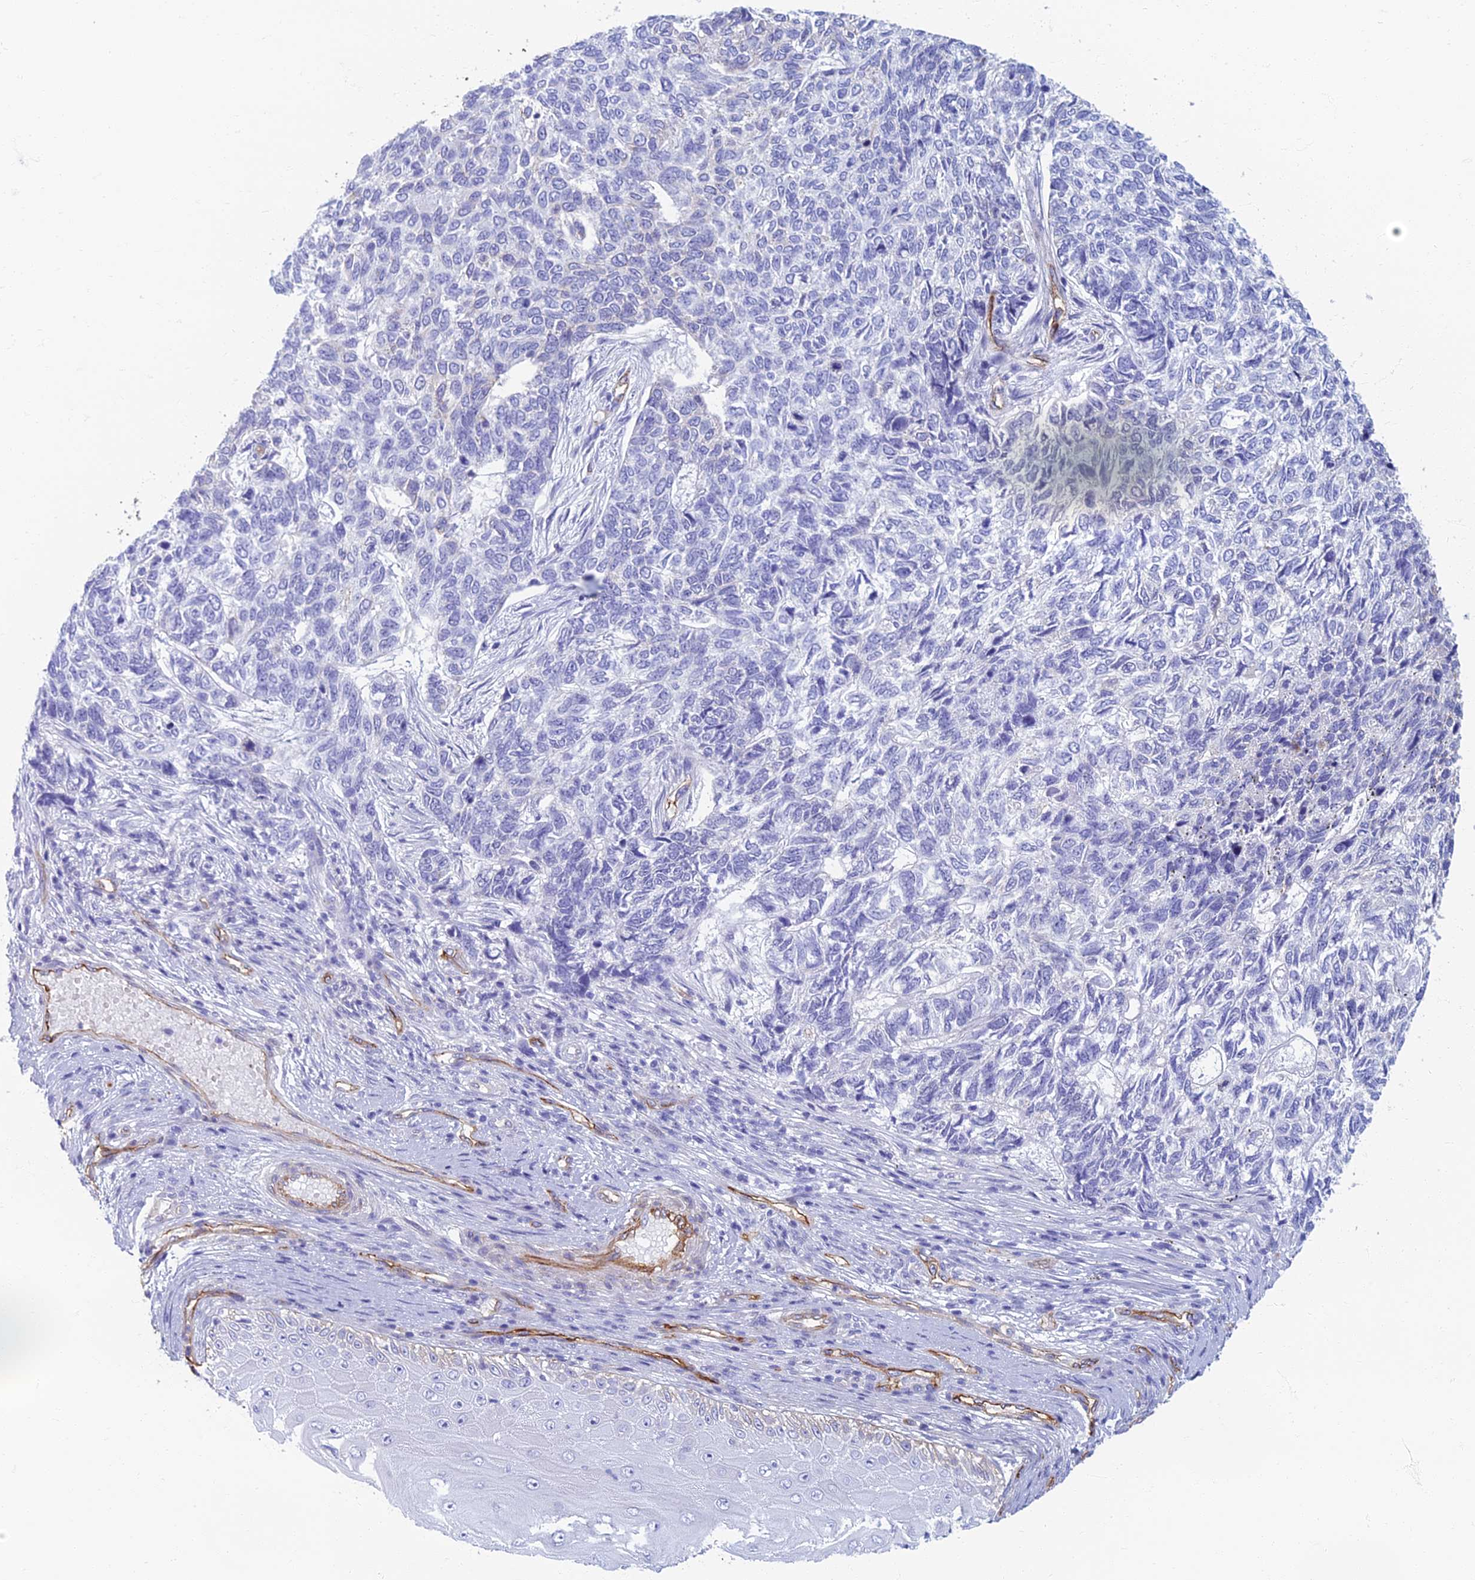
{"staining": {"intensity": "negative", "quantity": "none", "location": "none"}, "tissue": "skin cancer", "cell_type": "Tumor cells", "image_type": "cancer", "snomed": [{"axis": "morphology", "description": "Basal cell carcinoma"}, {"axis": "topography", "description": "Skin"}], "caption": "A micrograph of human basal cell carcinoma (skin) is negative for staining in tumor cells. The staining was performed using DAB to visualize the protein expression in brown, while the nuclei were stained in blue with hematoxylin (Magnification: 20x).", "gene": "ETFRF1", "patient": {"sex": "female", "age": 65}}